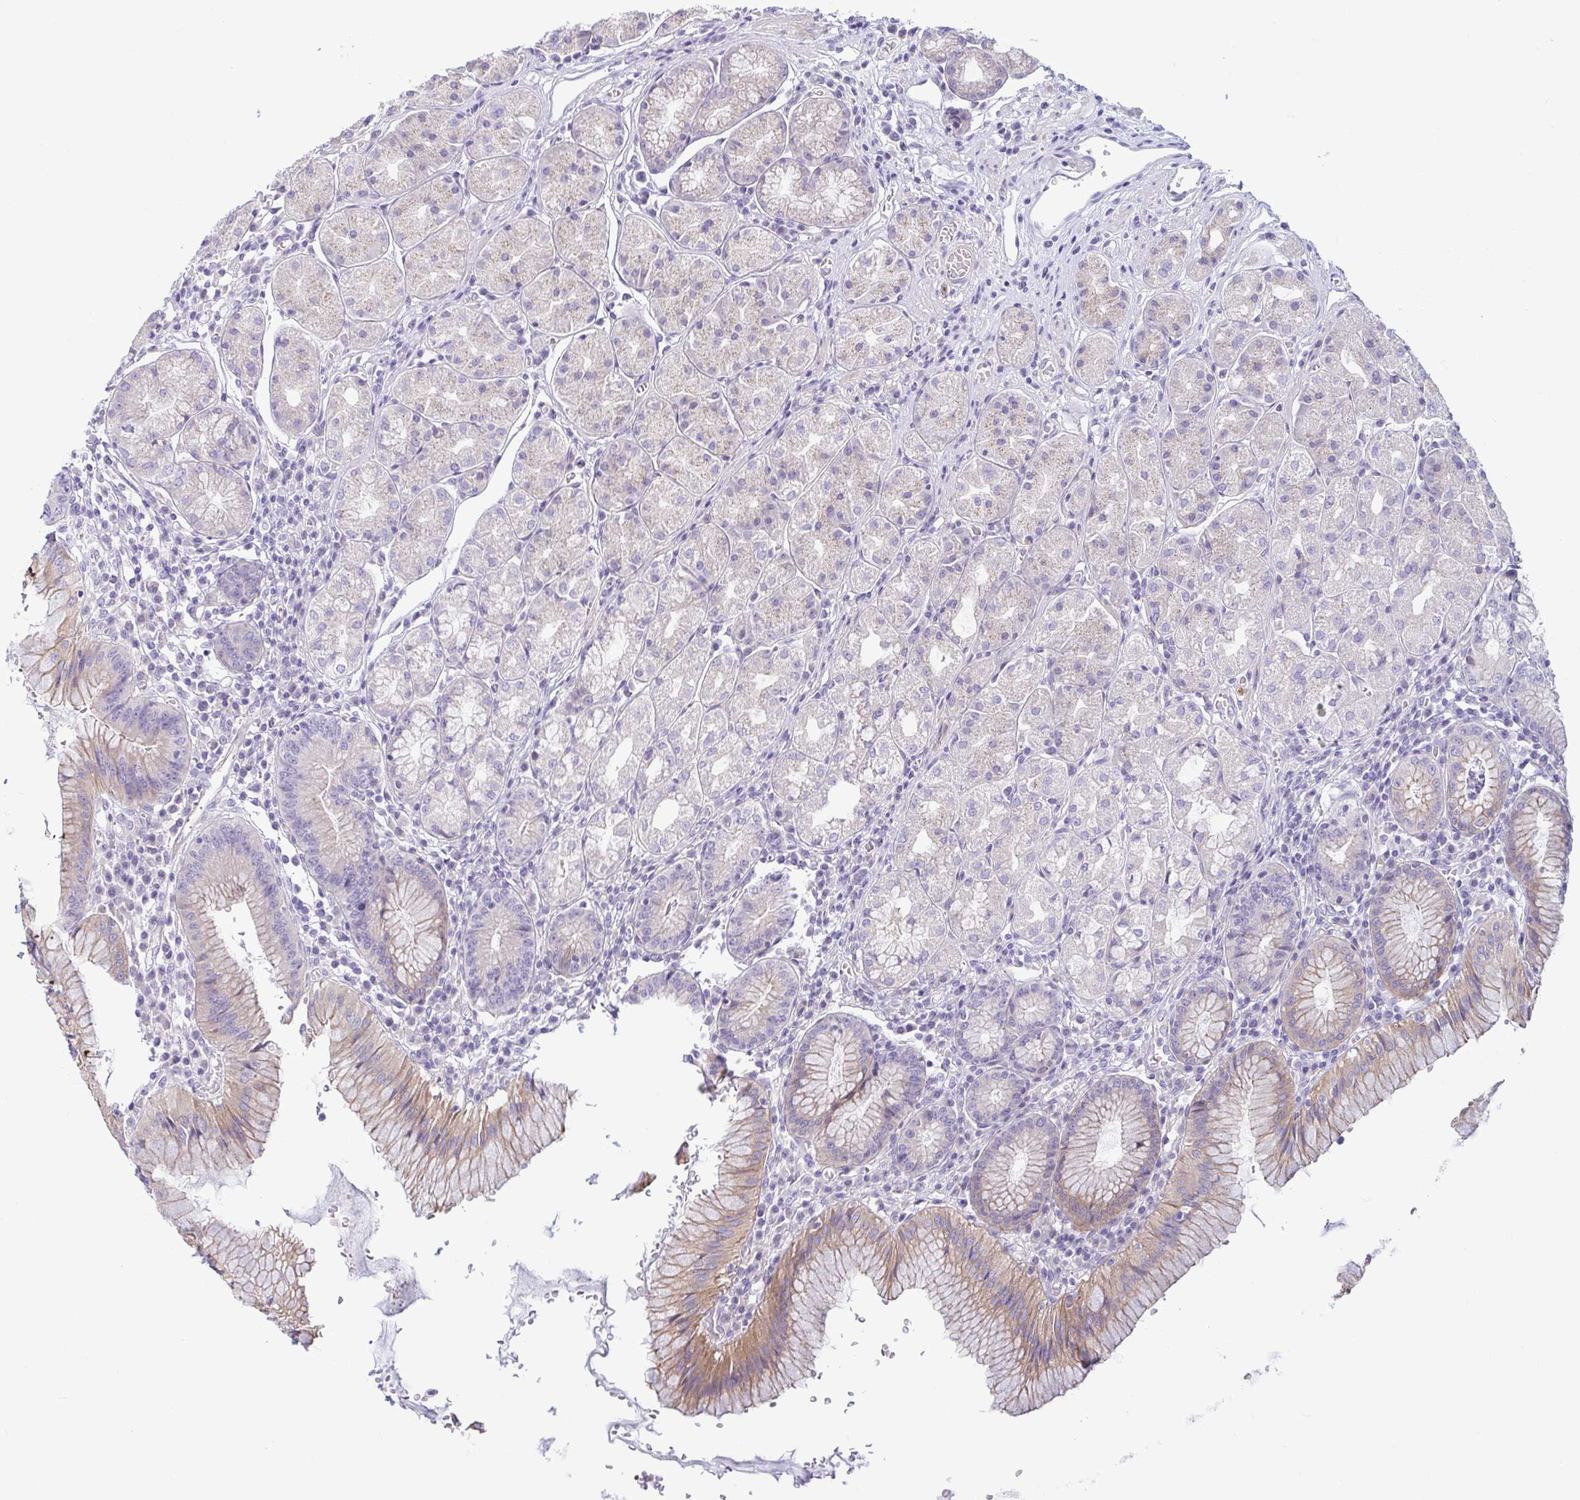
{"staining": {"intensity": "moderate", "quantity": "<25%", "location": "cytoplasmic/membranous"}, "tissue": "stomach", "cell_type": "Glandular cells", "image_type": "normal", "snomed": [{"axis": "morphology", "description": "Normal tissue, NOS"}, {"axis": "topography", "description": "Stomach"}], "caption": "DAB immunohistochemical staining of unremarkable human stomach demonstrates moderate cytoplasmic/membranous protein staining in approximately <25% of glandular cells.", "gene": "TNNI2", "patient": {"sex": "male", "age": 55}}